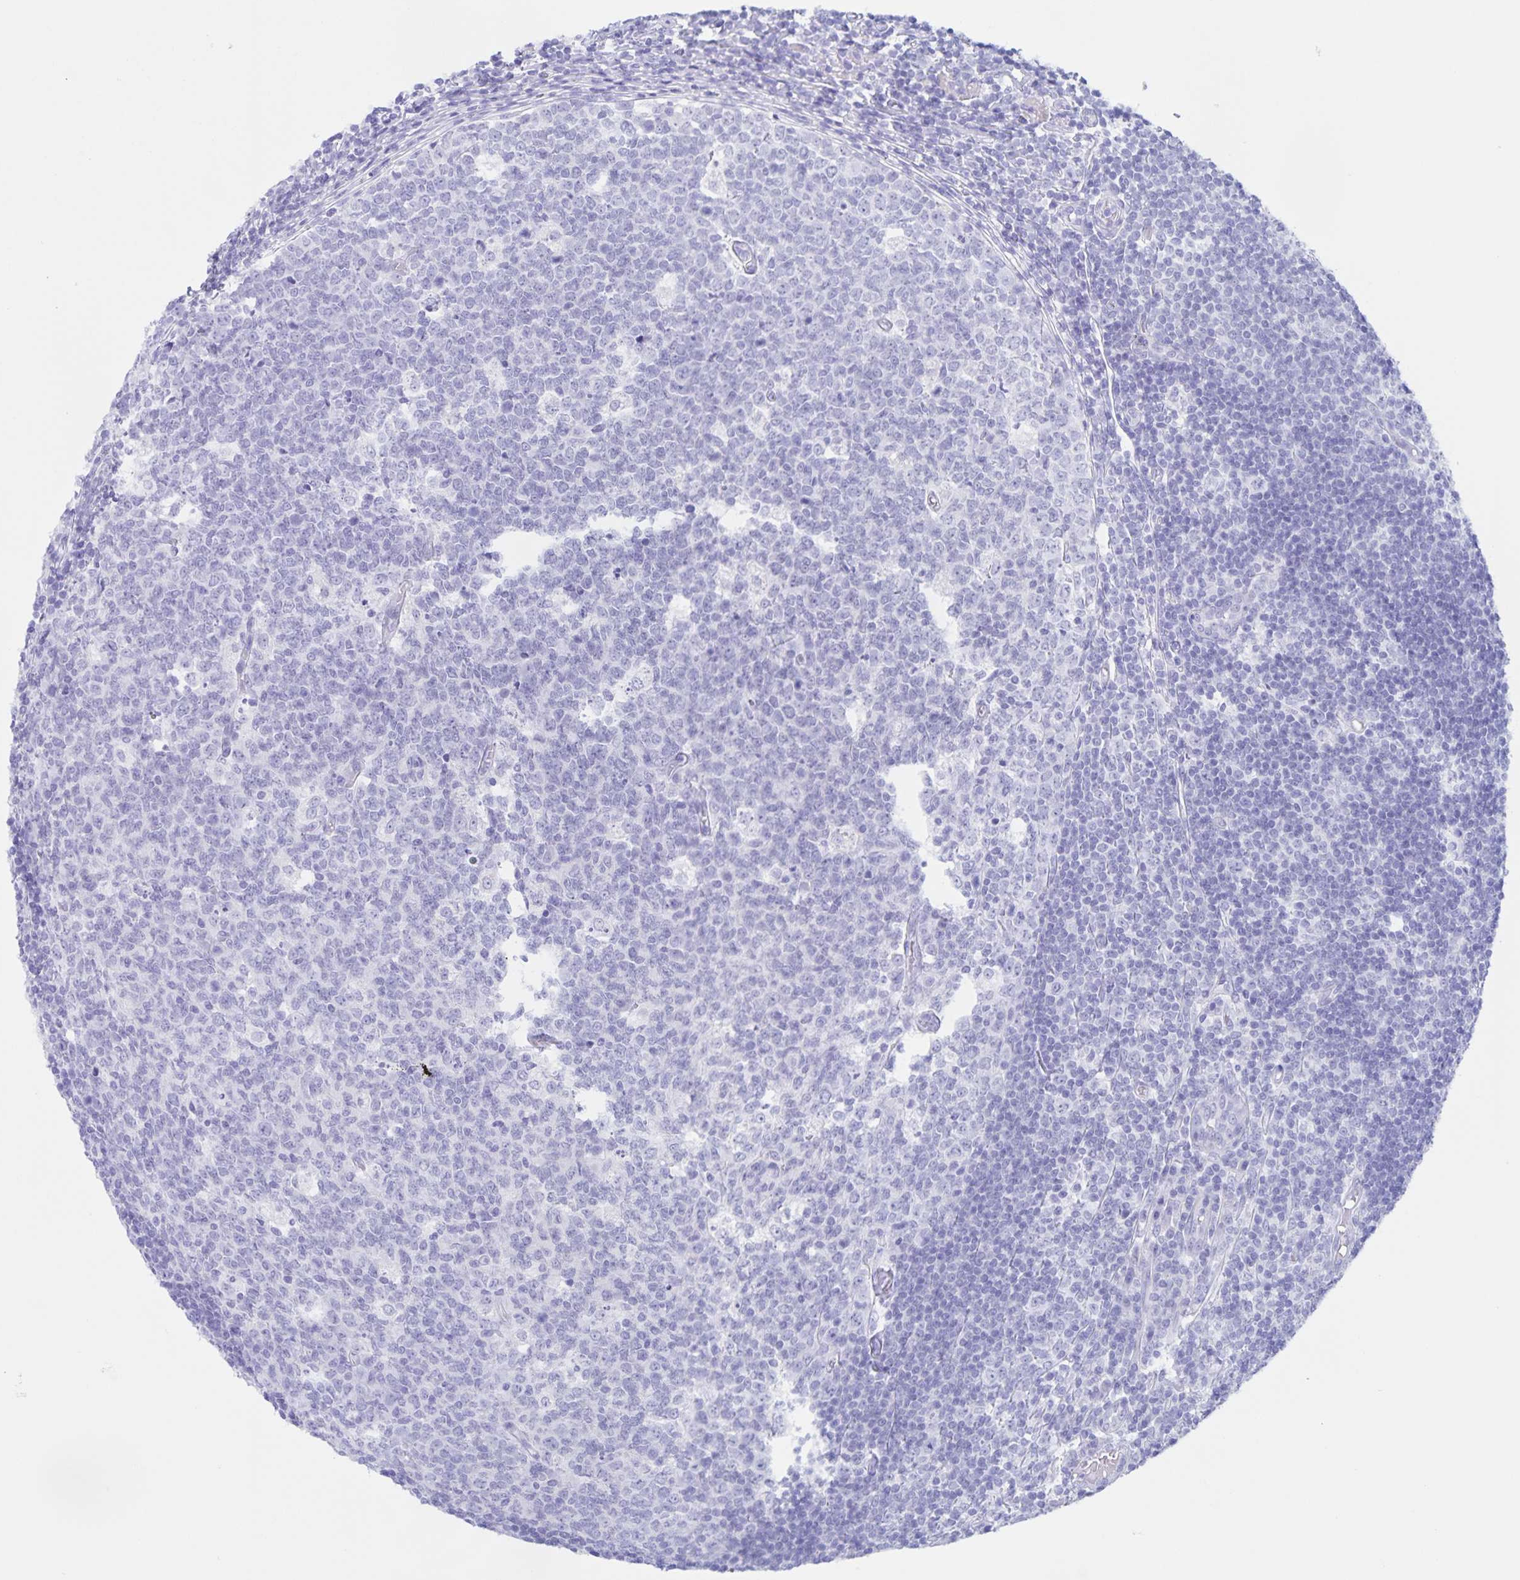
{"staining": {"intensity": "moderate", "quantity": "<25%", "location": "cytoplasmic/membranous"}, "tissue": "appendix", "cell_type": "Glandular cells", "image_type": "normal", "snomed": [{"axis": "morphology", "description": "Normal tissue, NOS"}, {"axis": "topography", "description": "Appendix"}], "caption": "This micrograph exhibits immunohistochemistry (IHC) staining of normal appendix, with low moderate cytoplasmic/membranous expression in about <25% of glandular cells.", "gene": "TGIF2LX", "patient": {"sex": "male", "age": 18}}